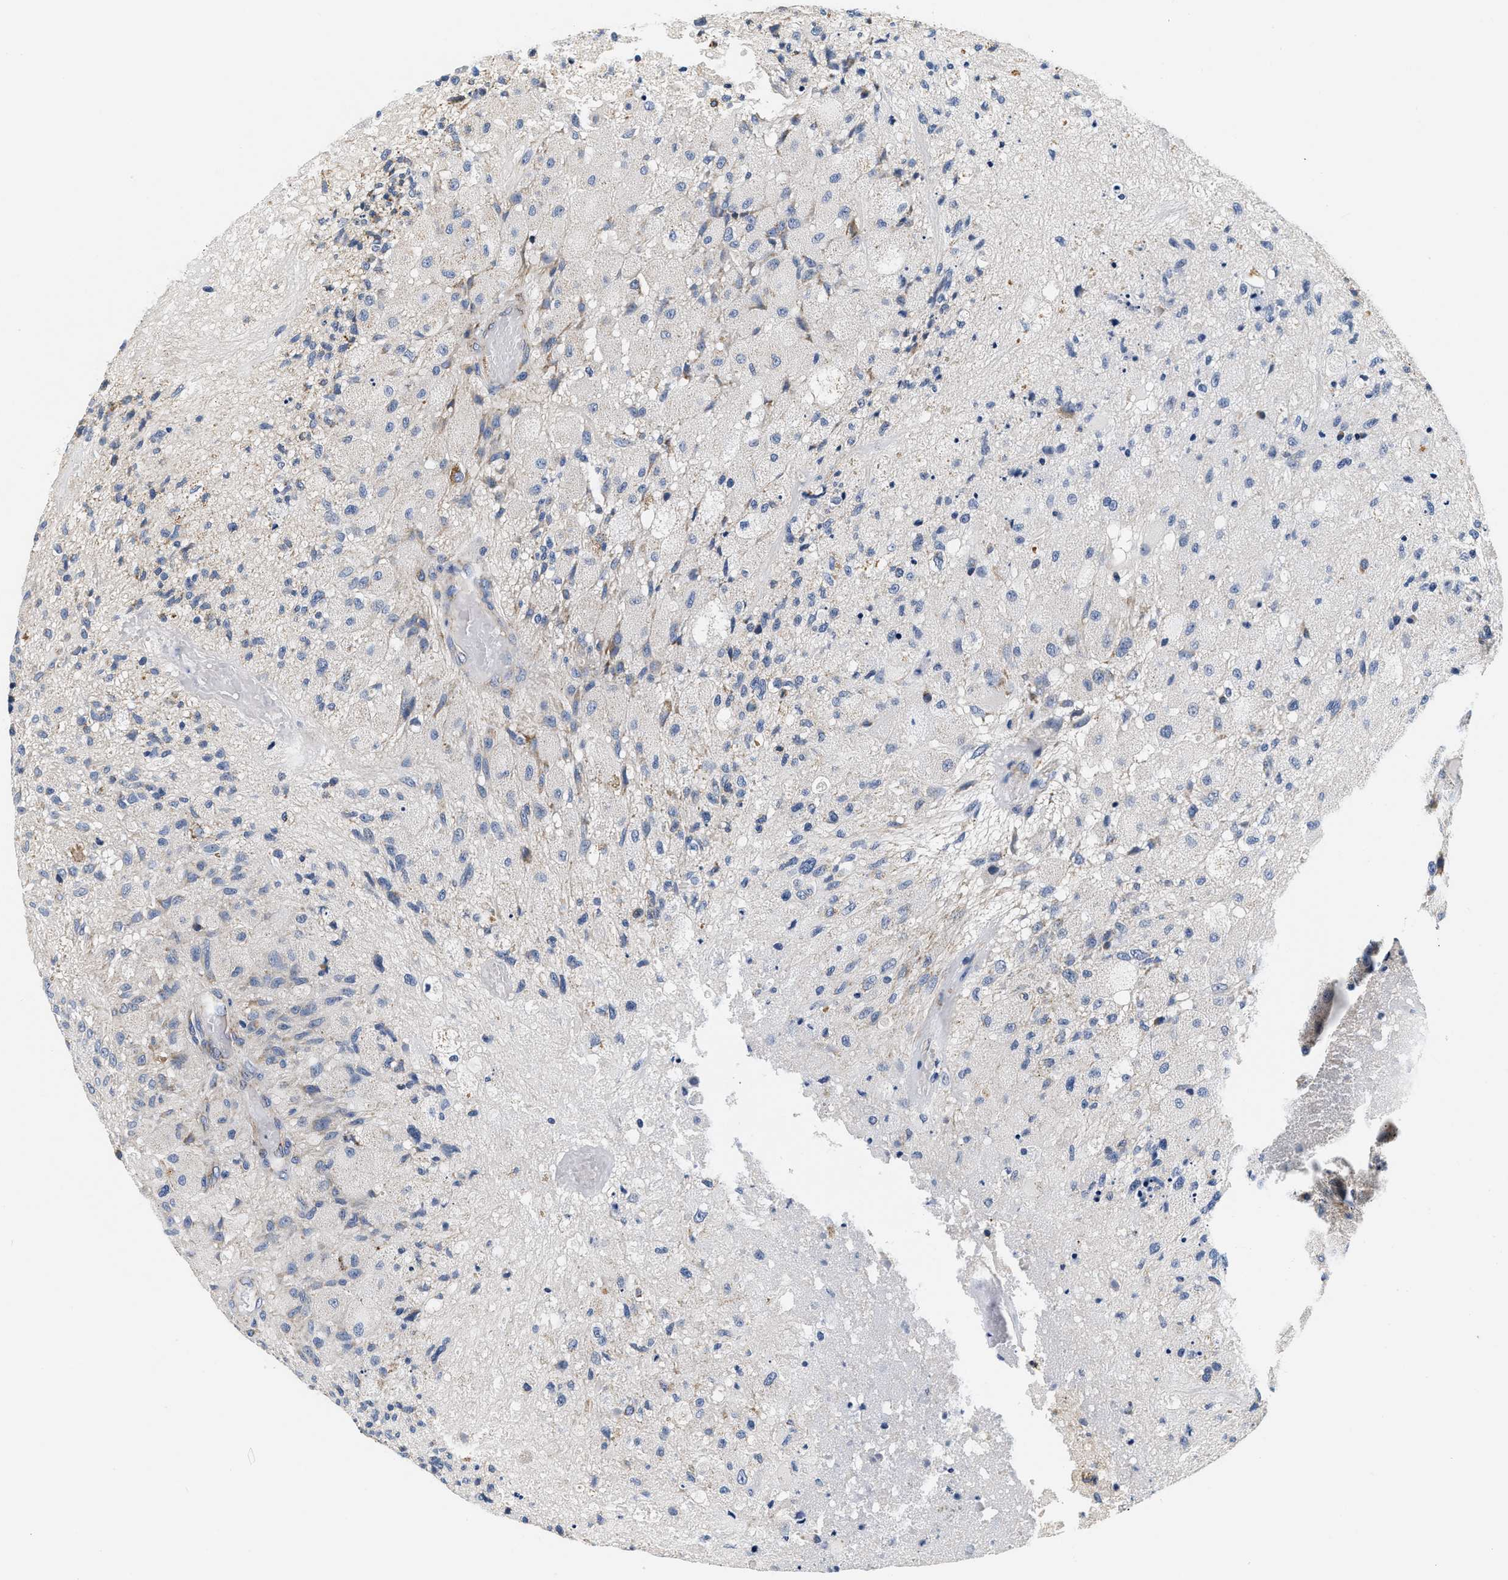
{"staining": {"intensity": "negative", "quantity": "none", "location": "none"}, "tissue": "glioma", "cell_type": "Tumor cells", "image_type": "cancer", "snomed": [{"axis": "morphology", "description": "Normal tissue, NOS"}, {"axis": "morphology", "description": "Glioma, malignant, High grade"}, {"axis": "topography", "description": "Cerebral cortex"}], "caption": "IHC micrograph of glioma stained for a protein (brown), which reveals no expression in tumor cells.", "gene": "PDP1", "patient": {"sex": "male", "age": 77}}